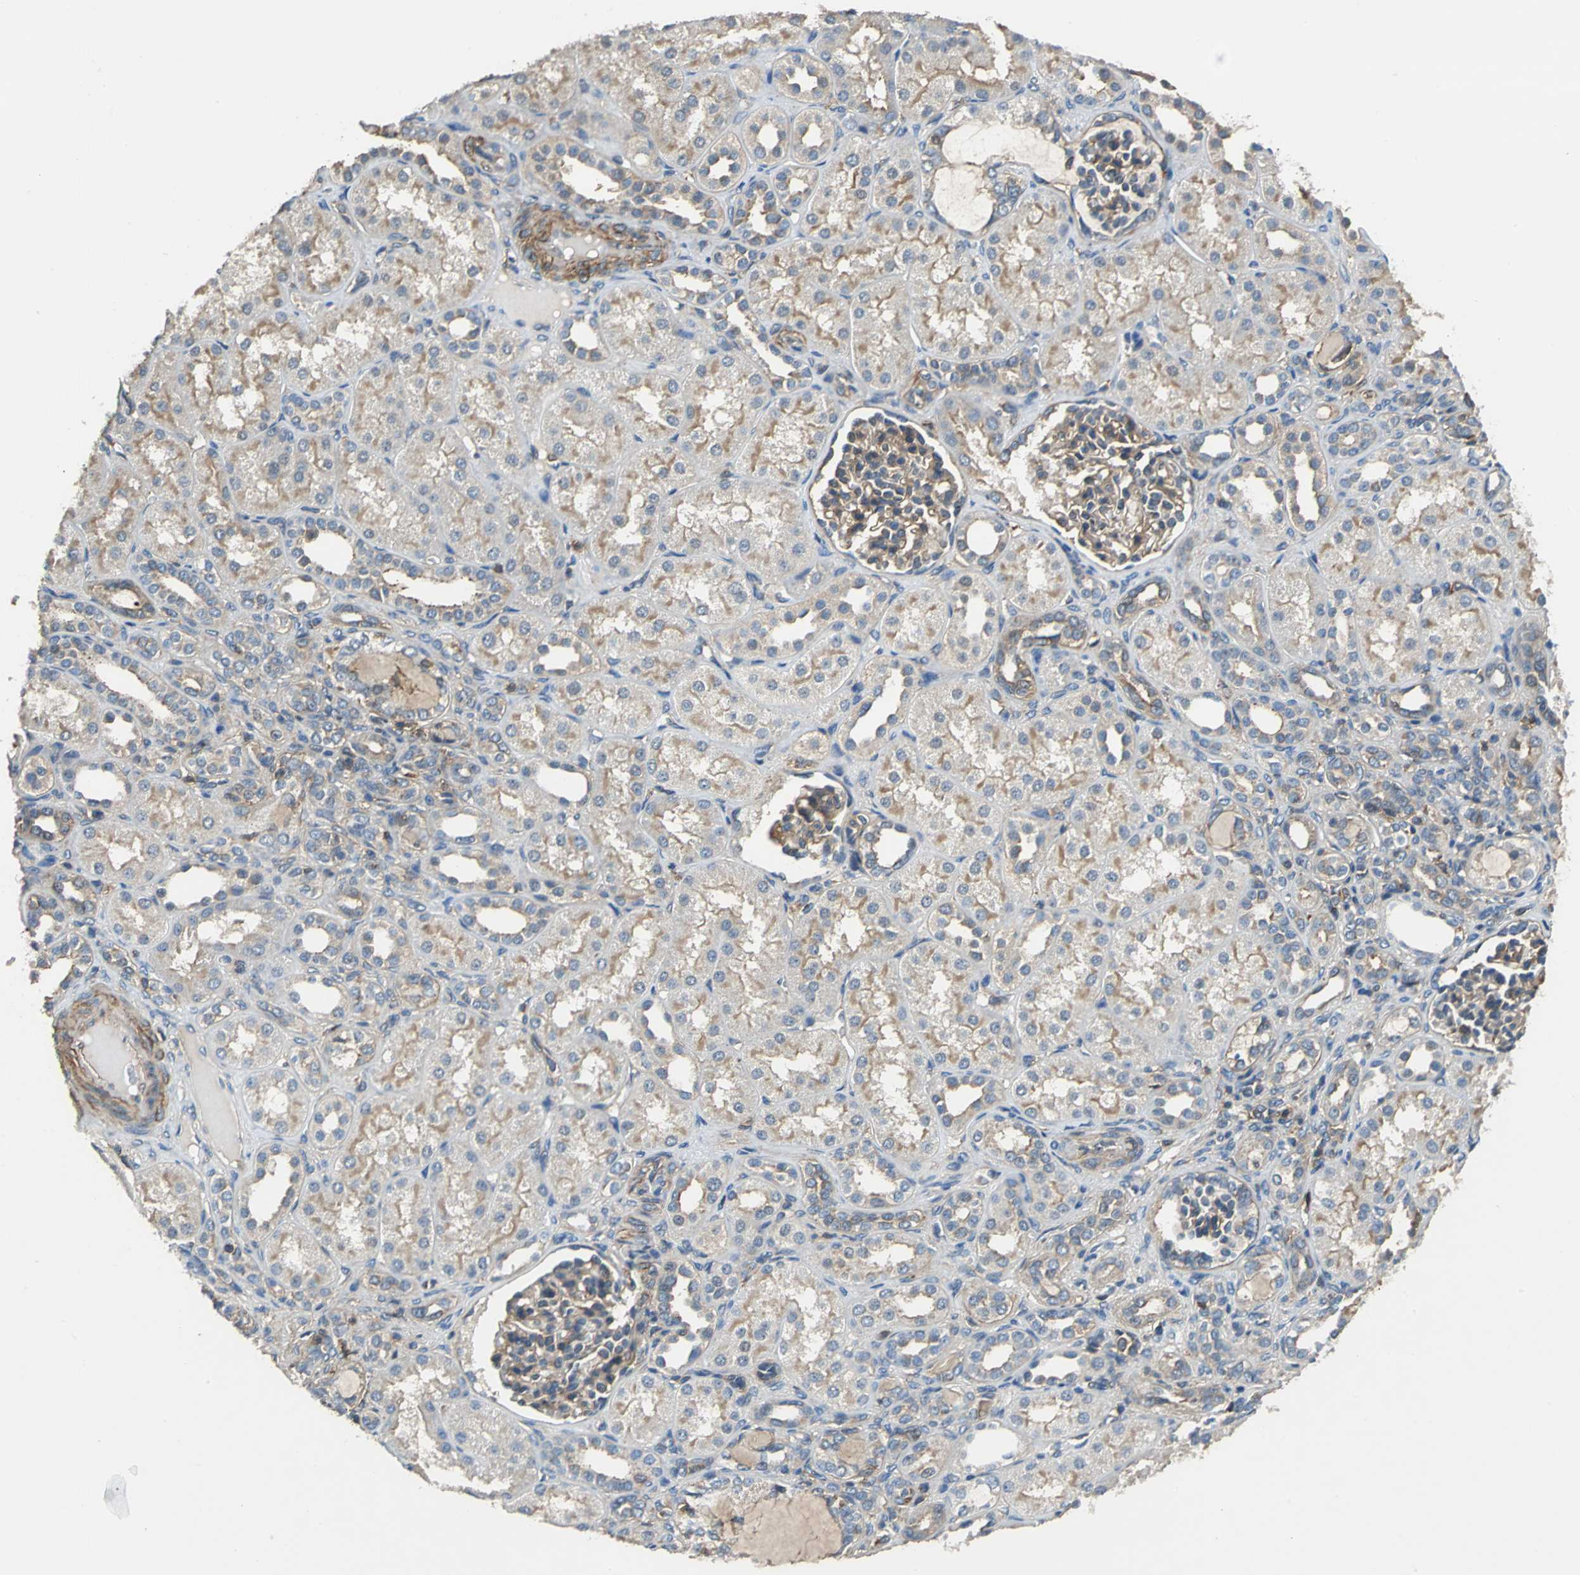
{"staining": {"intensity": "moderate", "quantity": ">75%", "location": "cytoplasmic/membranous"}, "tissue": "kidney", "cell_type": "Cells in glomeruli", "image_type": "normal", "snomed": [{"axis": "morphology", "description": "Normal tissue, NOS"}, {"axis": "topography", "description": "Kidney"}], "caption": "Immunohistochemical staining of benign kidney shows moderate cytoplasmic/membranous protein expression in about >75% of cells in glomeruli. (brown staining indicates protein expression, while blue staining denotes nuclei).", "gene": "PARVA", "patient": {"sex": "male", "age": 7}}